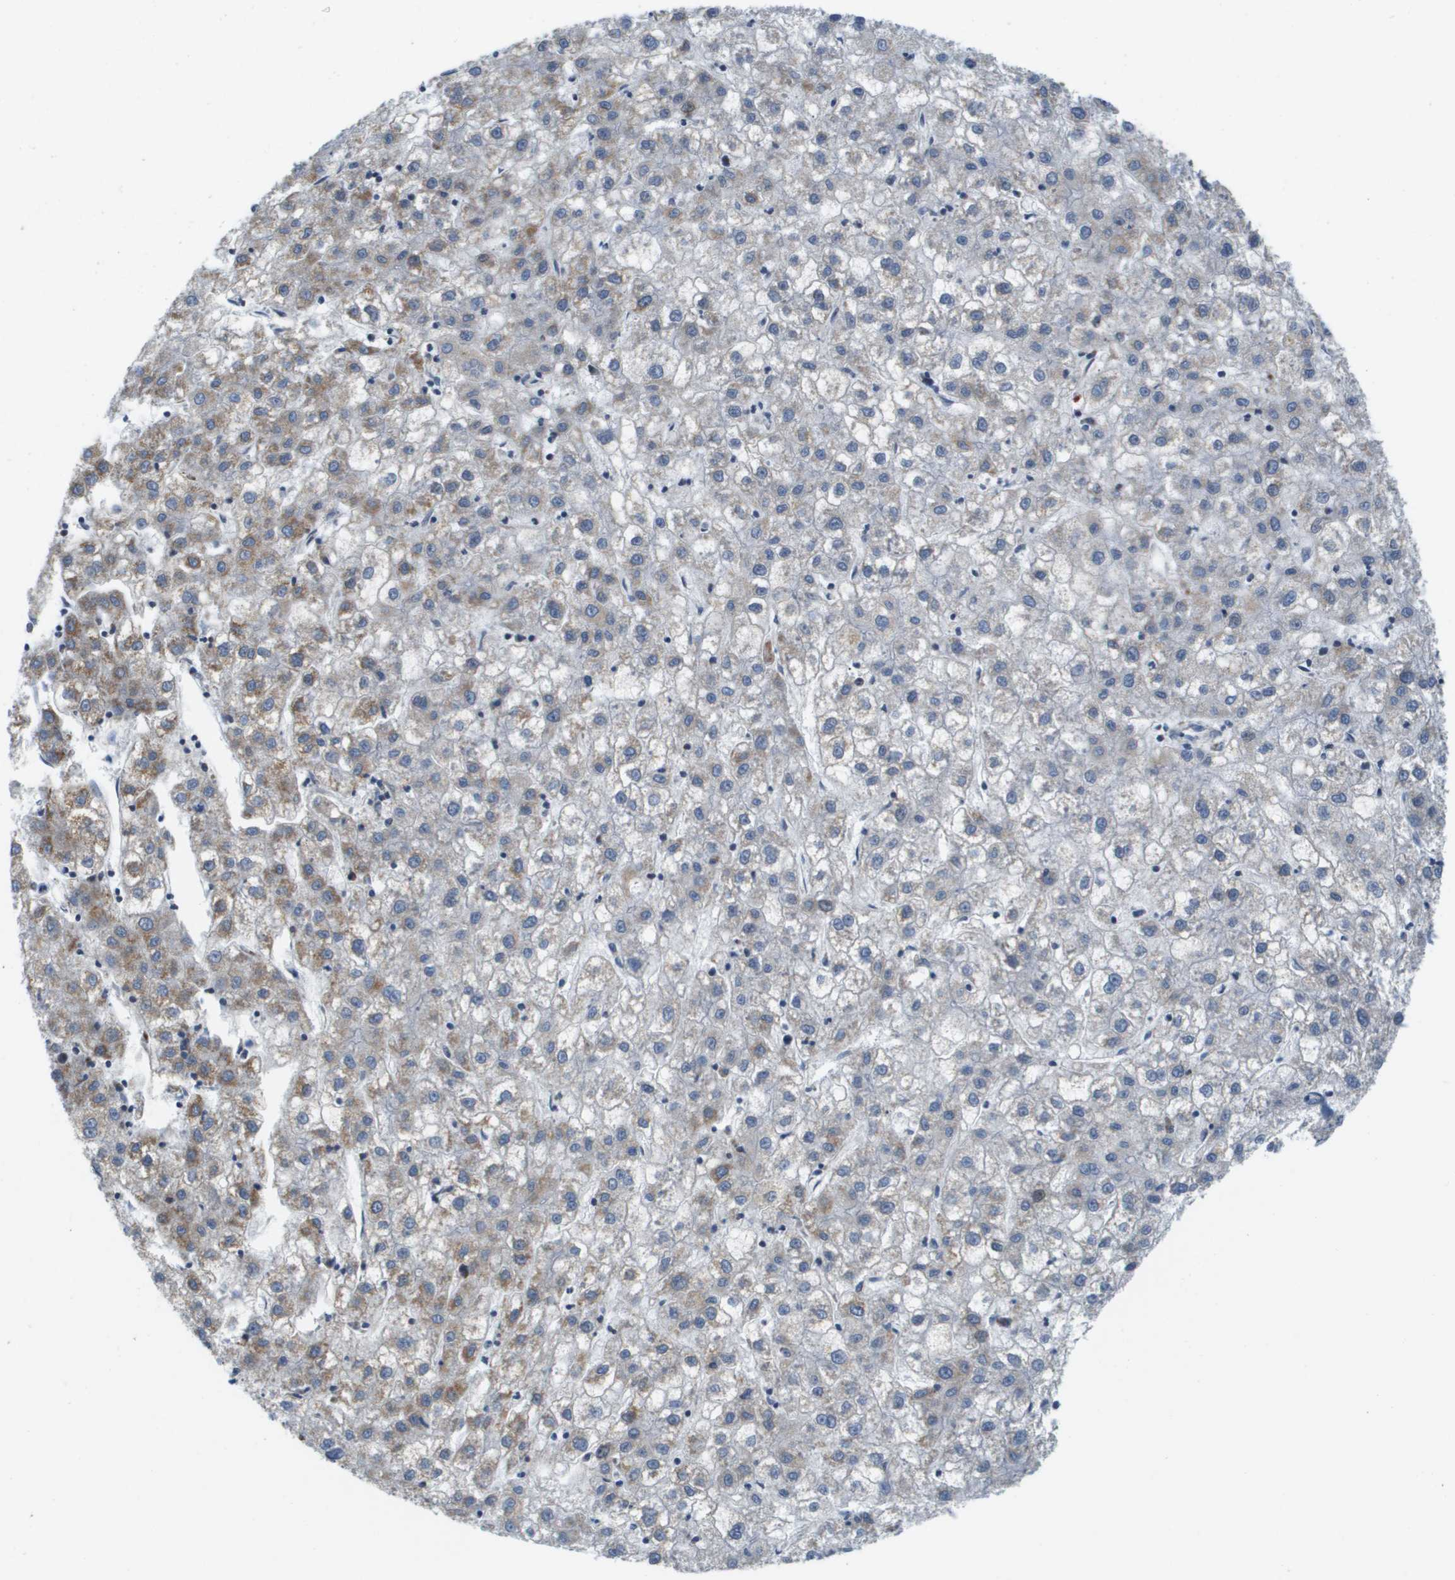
{"staining": {"intensity": "moderate", "quantity": "<25%", "location": "cytoplasmic/membranous"}, "tissue": "liver cancer", "cell_type": "Tumor cells", "image_type": "cancer", "snomed": [{"axis": "morphology", "description": "Carcinoma, Hepatocellular, NOS"}, {"axis": "topography", "description": "Liver"}], "caption": "Protein staining by immunohistochemistry exhibits moderate cytoplasmic/membranous staining in approximately <25% of tumor cells in liver cancer (hepatocellular carcinoma). (IHC, brightfield microscopy, high magnification).", "gene": "KRT23", "patient": {"sex": "male", "age": 72}}